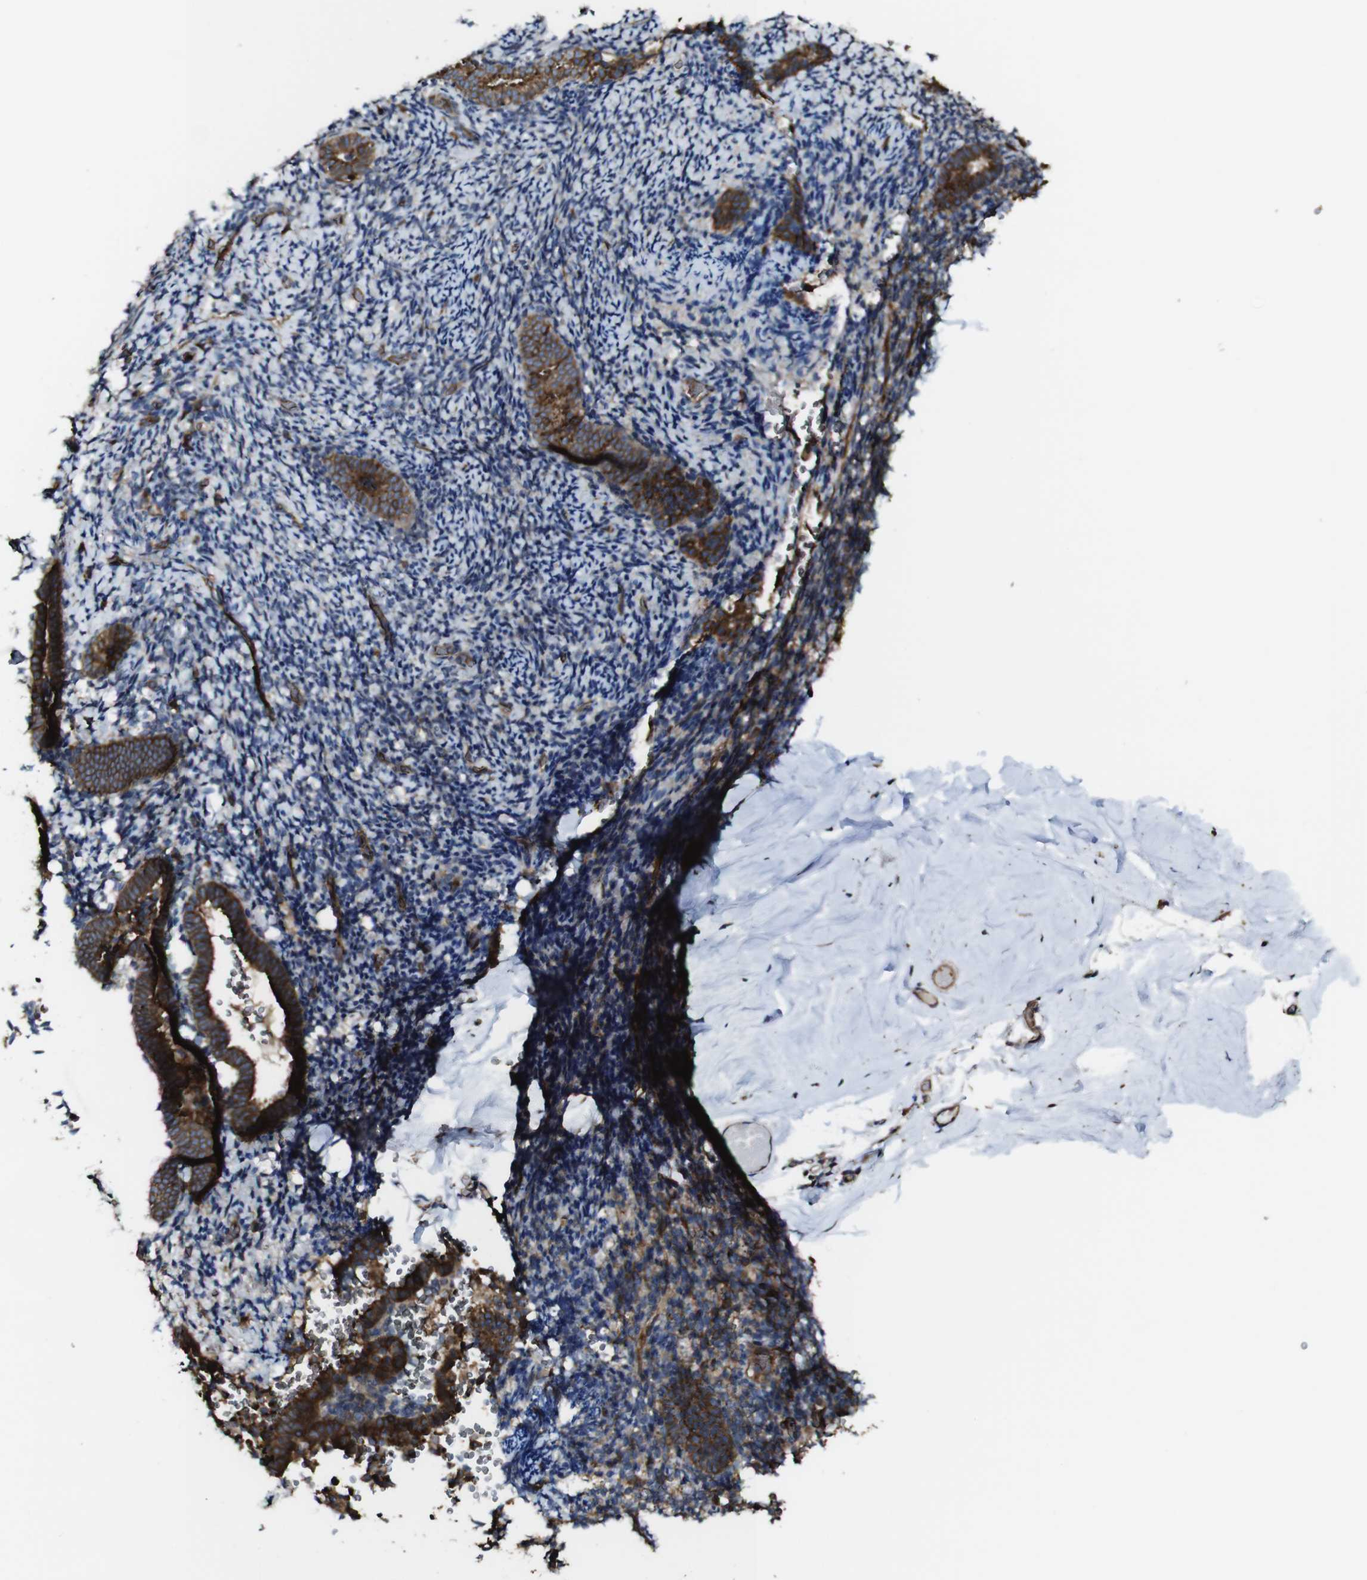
{"staining": {"intensity": "weak", "quantity": "<25%", "location": "cytoplasmic/membranous"}, "tissue": "endometrium", "cell_type": "Cells in endometrial stroma", "image_type": "normal", "snomed": [{"axis": "morphology", "description": "Normal tissue, NOS"}, {"axis": "topography", "description": "Endometrium"}], "caption": "IHC of normal human endometrium demonstrates no expression in cells in endometrial stroma.", "gene": "TNIK", "patient": {"sex": "female", "age": 51}}